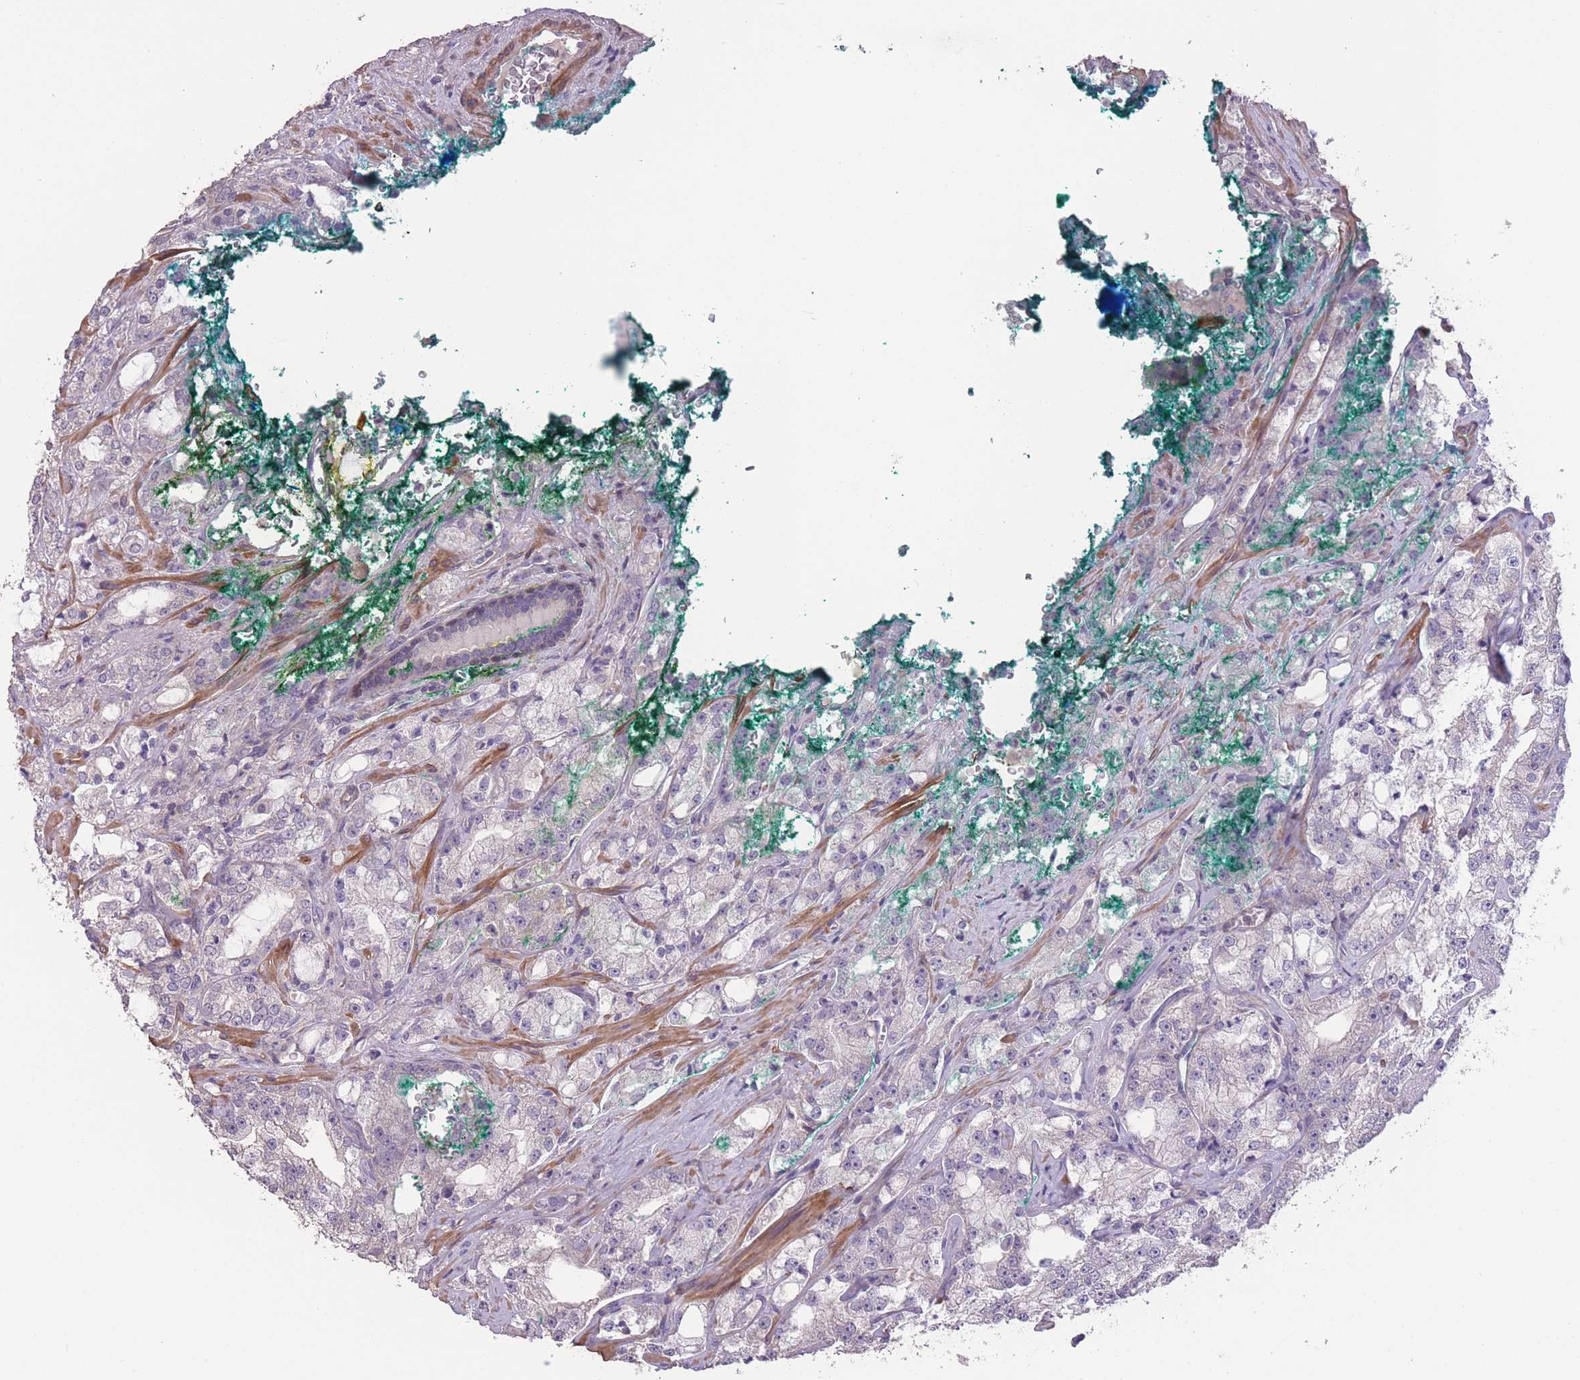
{"staining": {"intensity": "negative", "quantity": "none", "location": "none"}, "tissue": "prostate cancer", "cell_type": "Tumor cells", "image_type": "cancer", "snomed": [{"axis": "morphology", "description": "Adenocarcinoma, High grade"}, {"axis": "topography", "description": "Prostate"}], "caption": "High magnification brightfield microscopy of prostate cancer (adenocarcinoma (high-grade)) stained with DAB (brown) and counterstained with hematoxylin (blue): tumor cells show no significant staining.", "gene": "RSPH10B", "patient": {"sex": "male", "age": 64}}